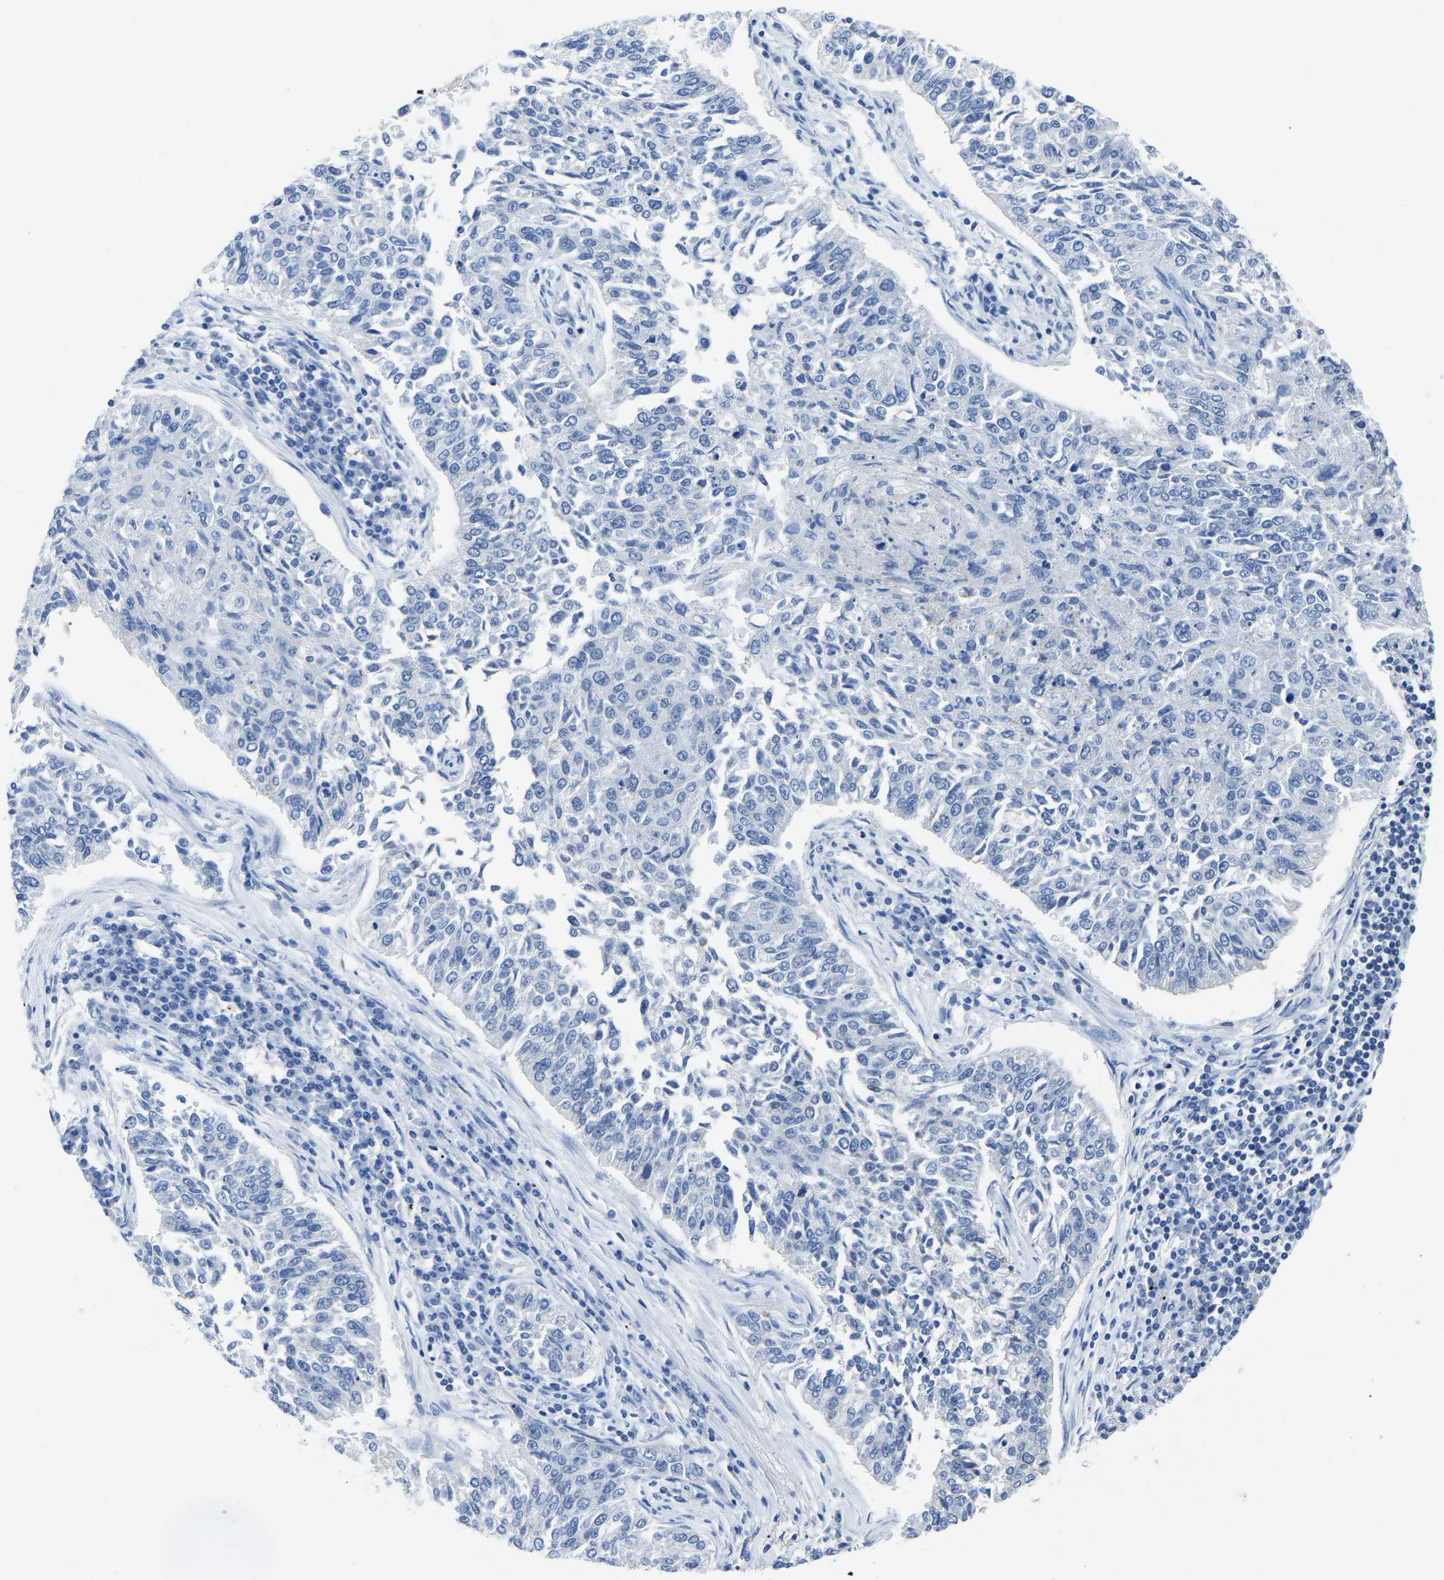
{"staining": {"intensity": "negative", "quantity": "none", "location": "none"}, "tissue": "lung cancer", "cell_type": "Tumor cells", "image_type": "cancer", "snomed": [{"axis": "morphology", "description": "Normal tissue, NOS"}, {"axis": "morphology", "description": "Squamous cell carcinoma, NOS"}, {"axis": "topography", "description": "Cartilage tissue"}, {"axis": "topography", "description": "Bronchus"}, {"axis": "topography", "description": "Lung"}], "caption": "Human squamous cell carcinoma (lung) stained for a protein using IHC demonstrates no positivity in tumor cells.", "gene": "ETFA", "patient": {"sex": "female", "age": 49}}